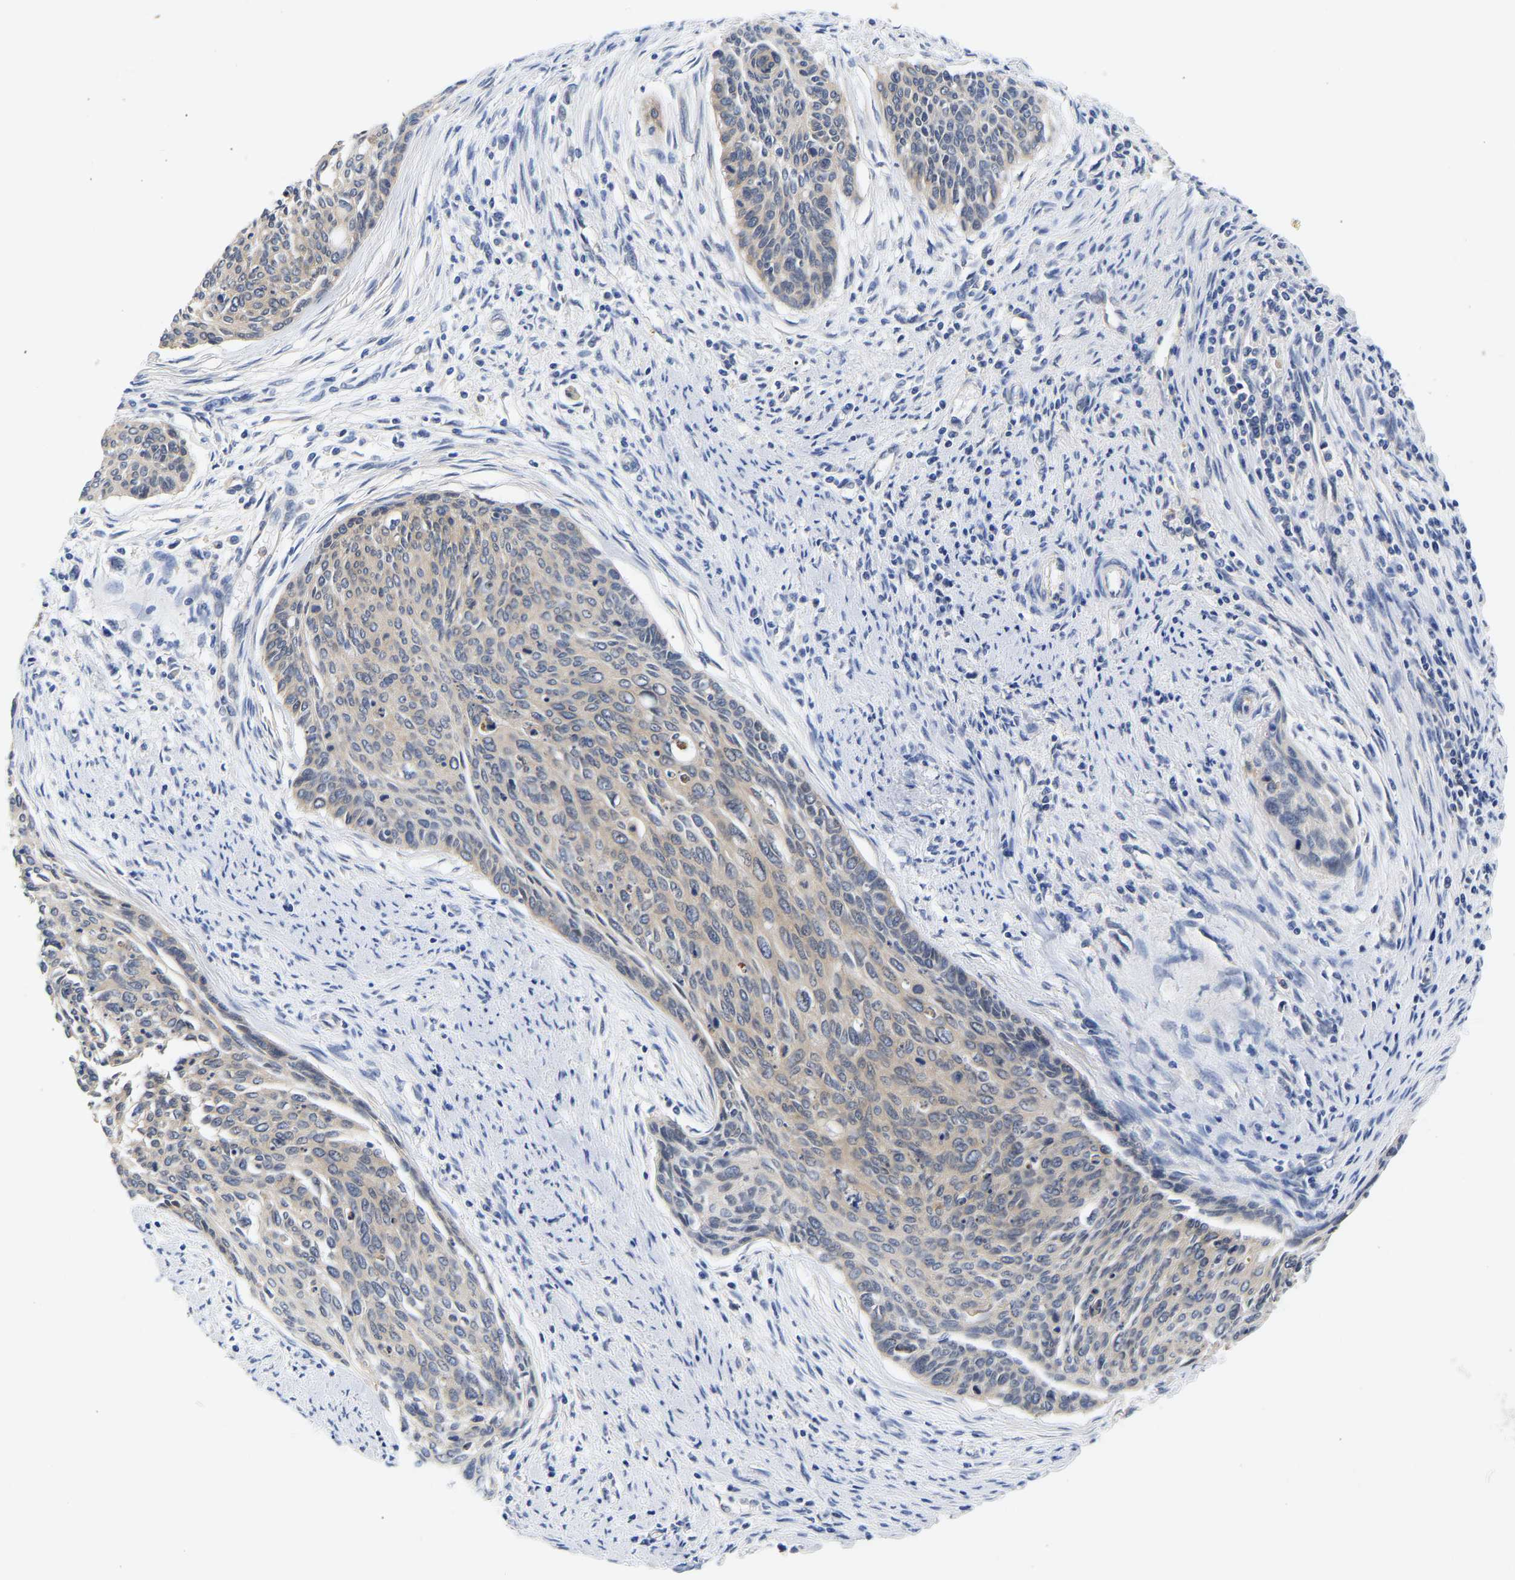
{"staining": {"intensity": "negative", "quantity": "none", "location": "none"}, "tissue": "cervical cancer", "cell_type": "Tumor cells", "image_type": "cancer", "snomed": [{"axis": "morphology", "description": "Squamous cell carcinoma, NOS"}, {"axis": "topography", "description": "Cervix"}], "caption": "Cervical cancer (squamous cell carcinoma) was stained to show a protein in brown. There is no significant positivity in tumor cells. Nuclei are stained in blue.", "gene": "CCDC6", "patient": {"sex": "female", "age": 55}}